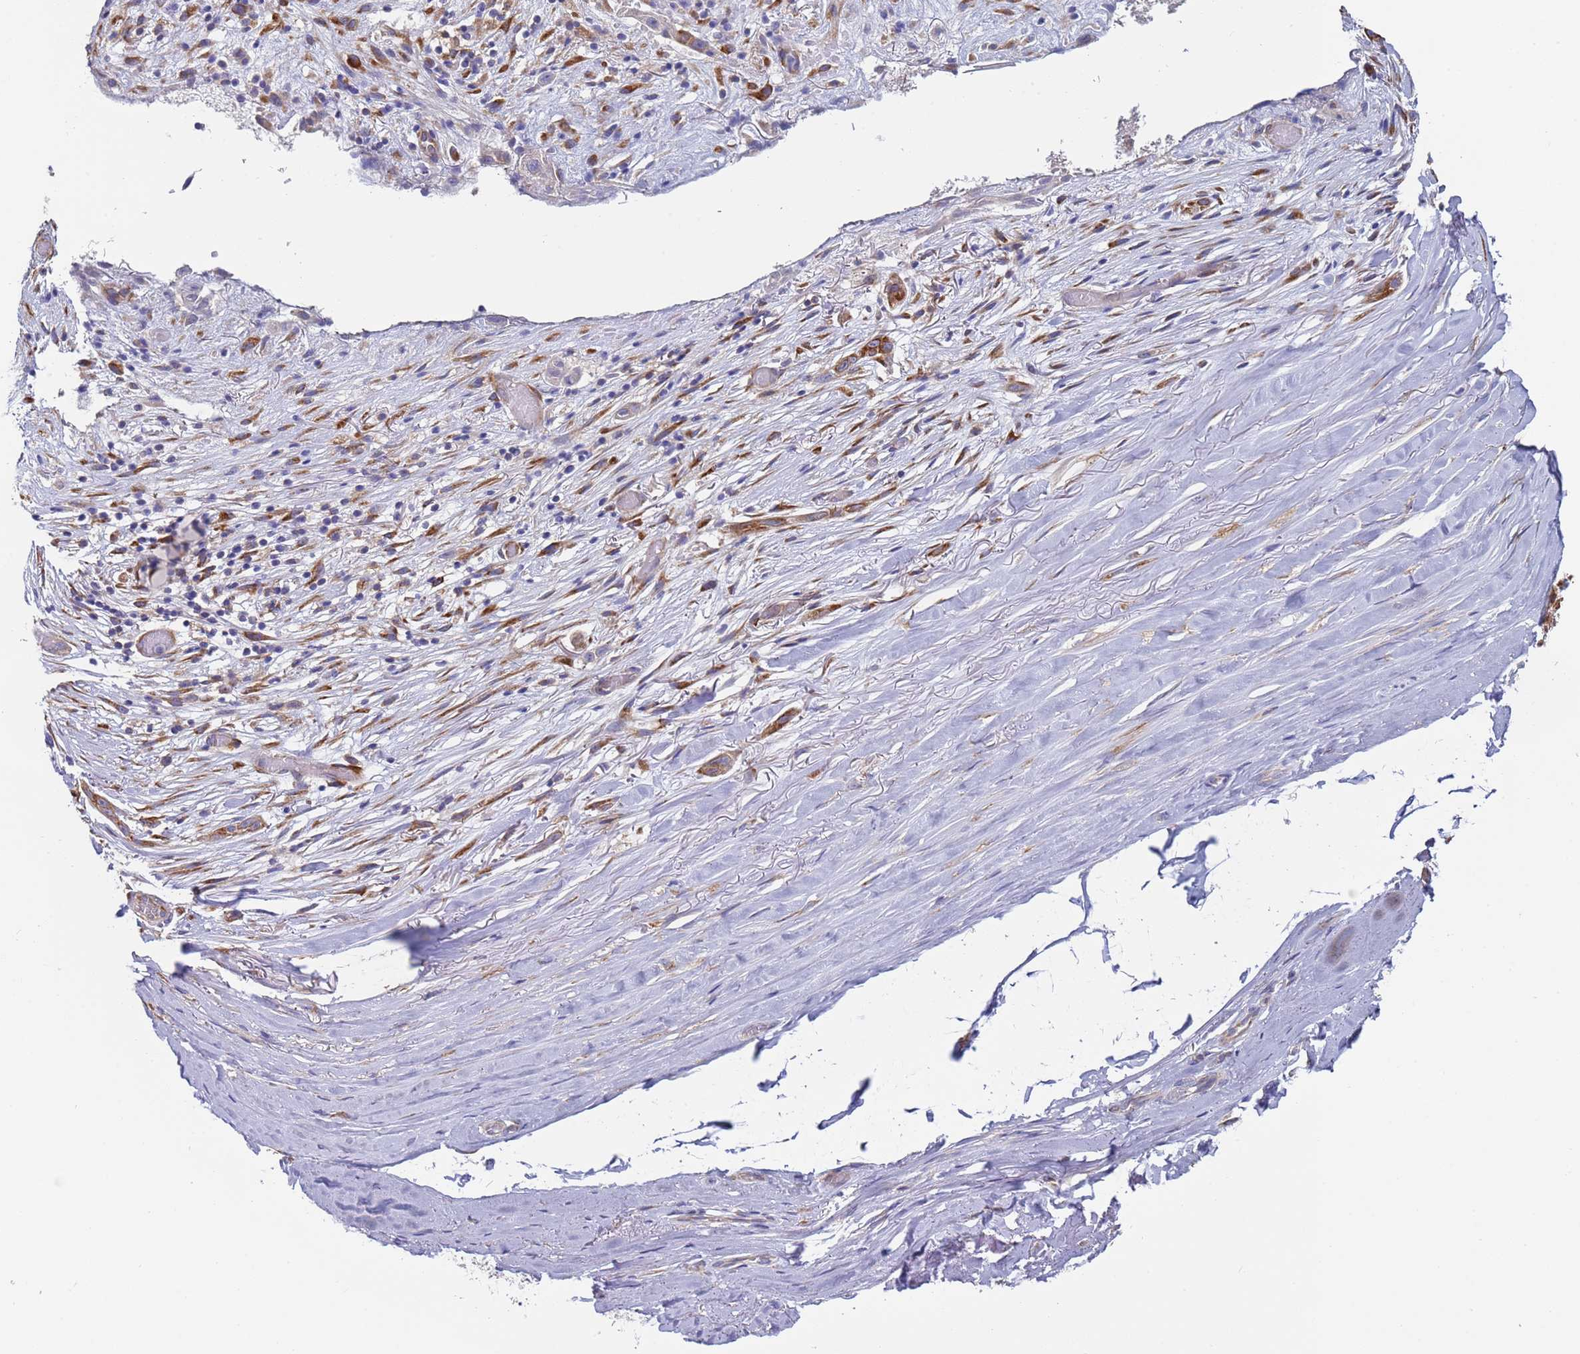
{"staining": {"intensity": "negative", "quantity": "none", "location": "none"}, "tissue": "adipose tissue", "cell_type": "Adipocytes", "image_type": "normal", "snomed": [{"axis": "morphology", "description": "Normal tissue, NOS"}, {"axis": "morphology", "description": "Basal cell carcinoma"}, {"axis": "topography", "description": "Skin"}], "caption": "High magnification brightfield microscopy of normal adipose tissue stained with DAB (brown) and counterstained with hematoxylin (blue): adipocytes show no significant expression. (DAB immunohistochemistry, high magnification).", "gene": "ENSG00000286098", "patient": {"sex": "female", "age": 89}}